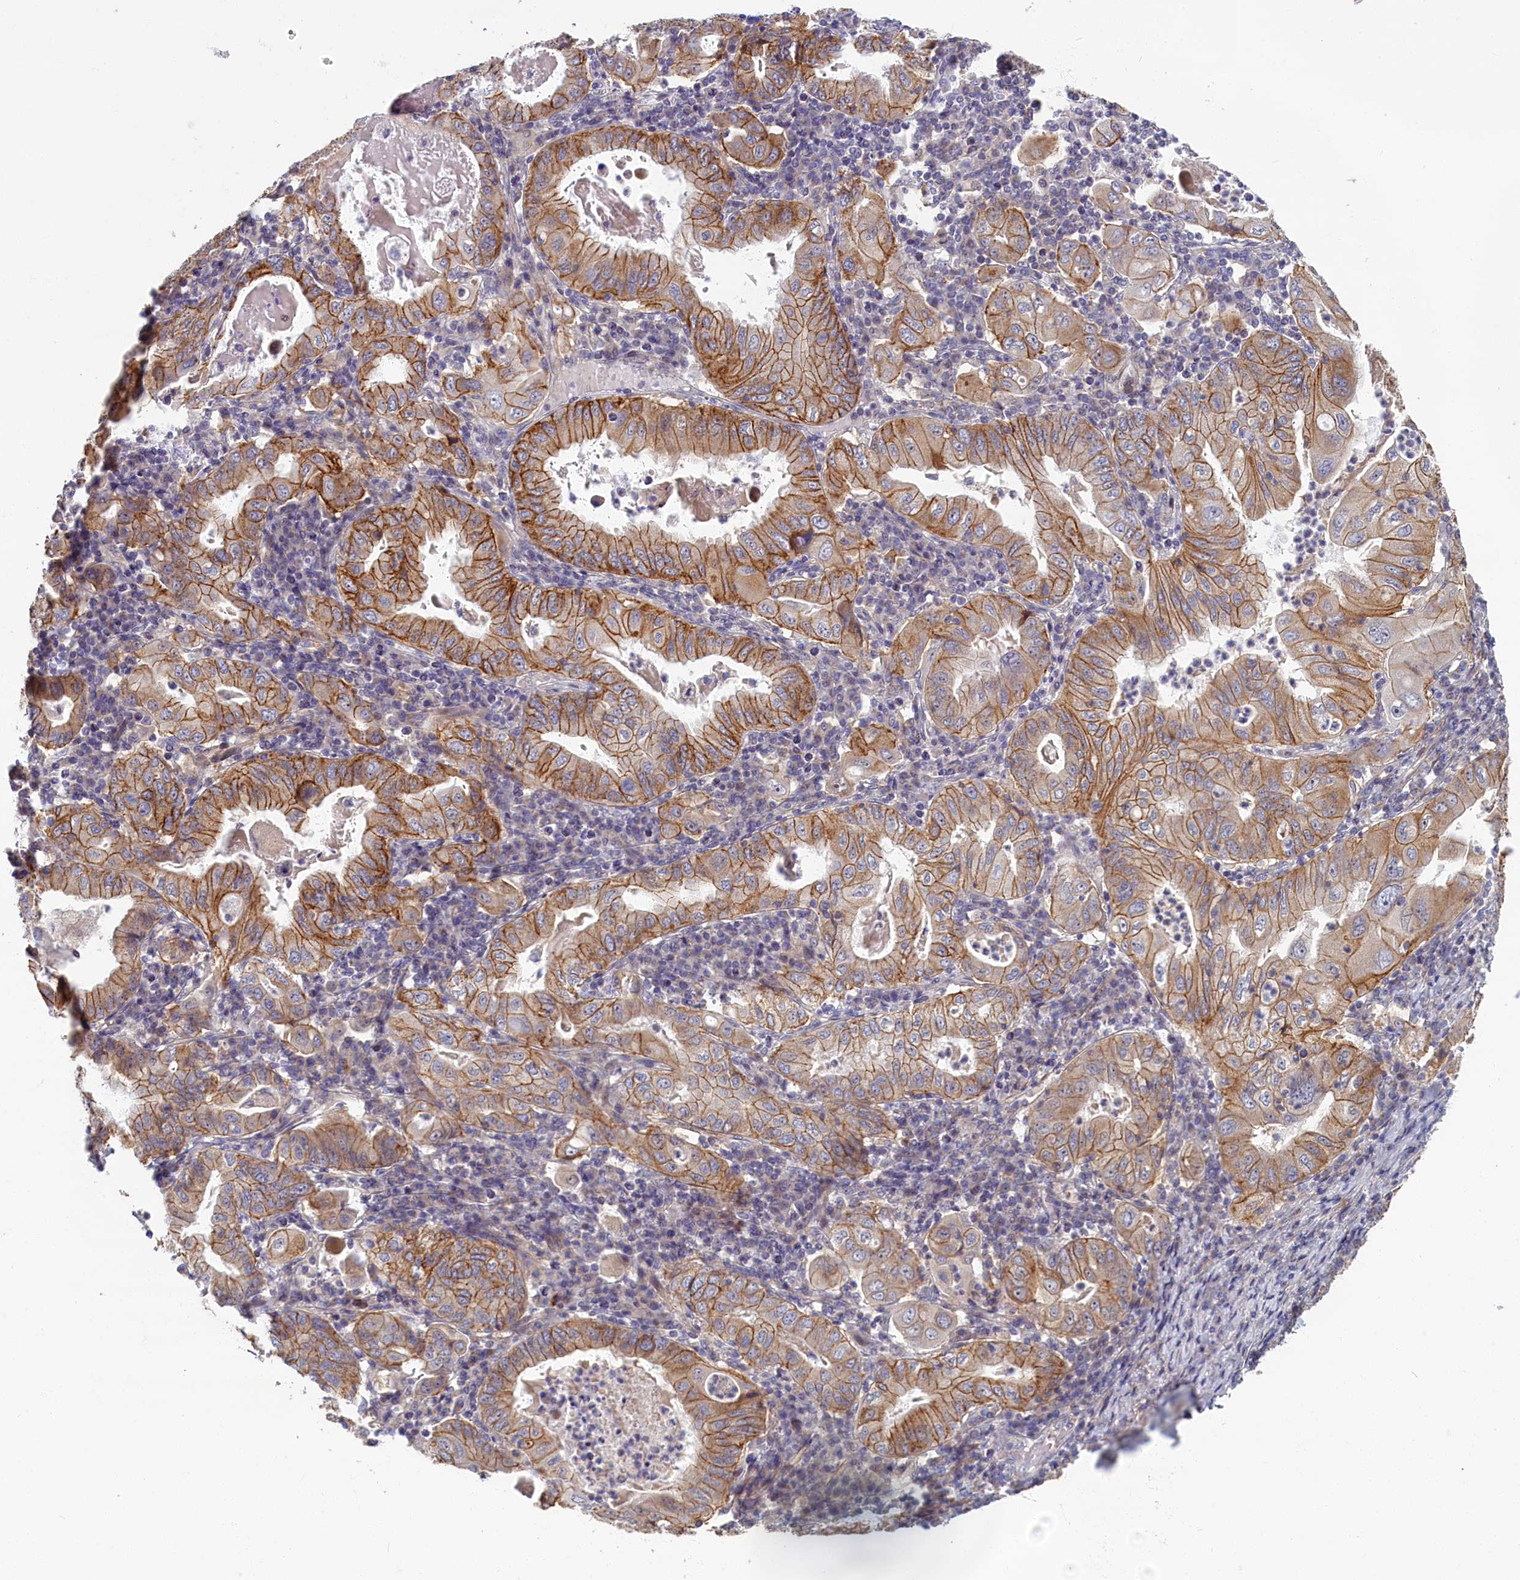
{"staining": {"intensity": "moderate", "quantity": ">75%", "location": "cytoplasmic/membranous"}, "tissue": "stomach cancer", "cell_type": "Tumor cells", "image_type": "cancer", "snomed": [{"axis": "morphology", "description": "Normal tissue, NOS"}, {"axis": "morphology", "description": "Adenocarcinoma, NOS"}, {"axis": "topography", "description": "Esophagus"}, {"axis": "topography", "description": "Stomach, upper"}, {"axis": "topography", "description": "Peripheral nerve tissue"}], "caption": "A photomicrograph showing moderate cytoplasmic/membranous expression in approximately >75% of tumor cells in stomach cancer (adenocarcinoma), as visualized by brown immunohistochemical staining.", "gene": "TRPM4", "patient": {"sex": "male", "age": 62}}